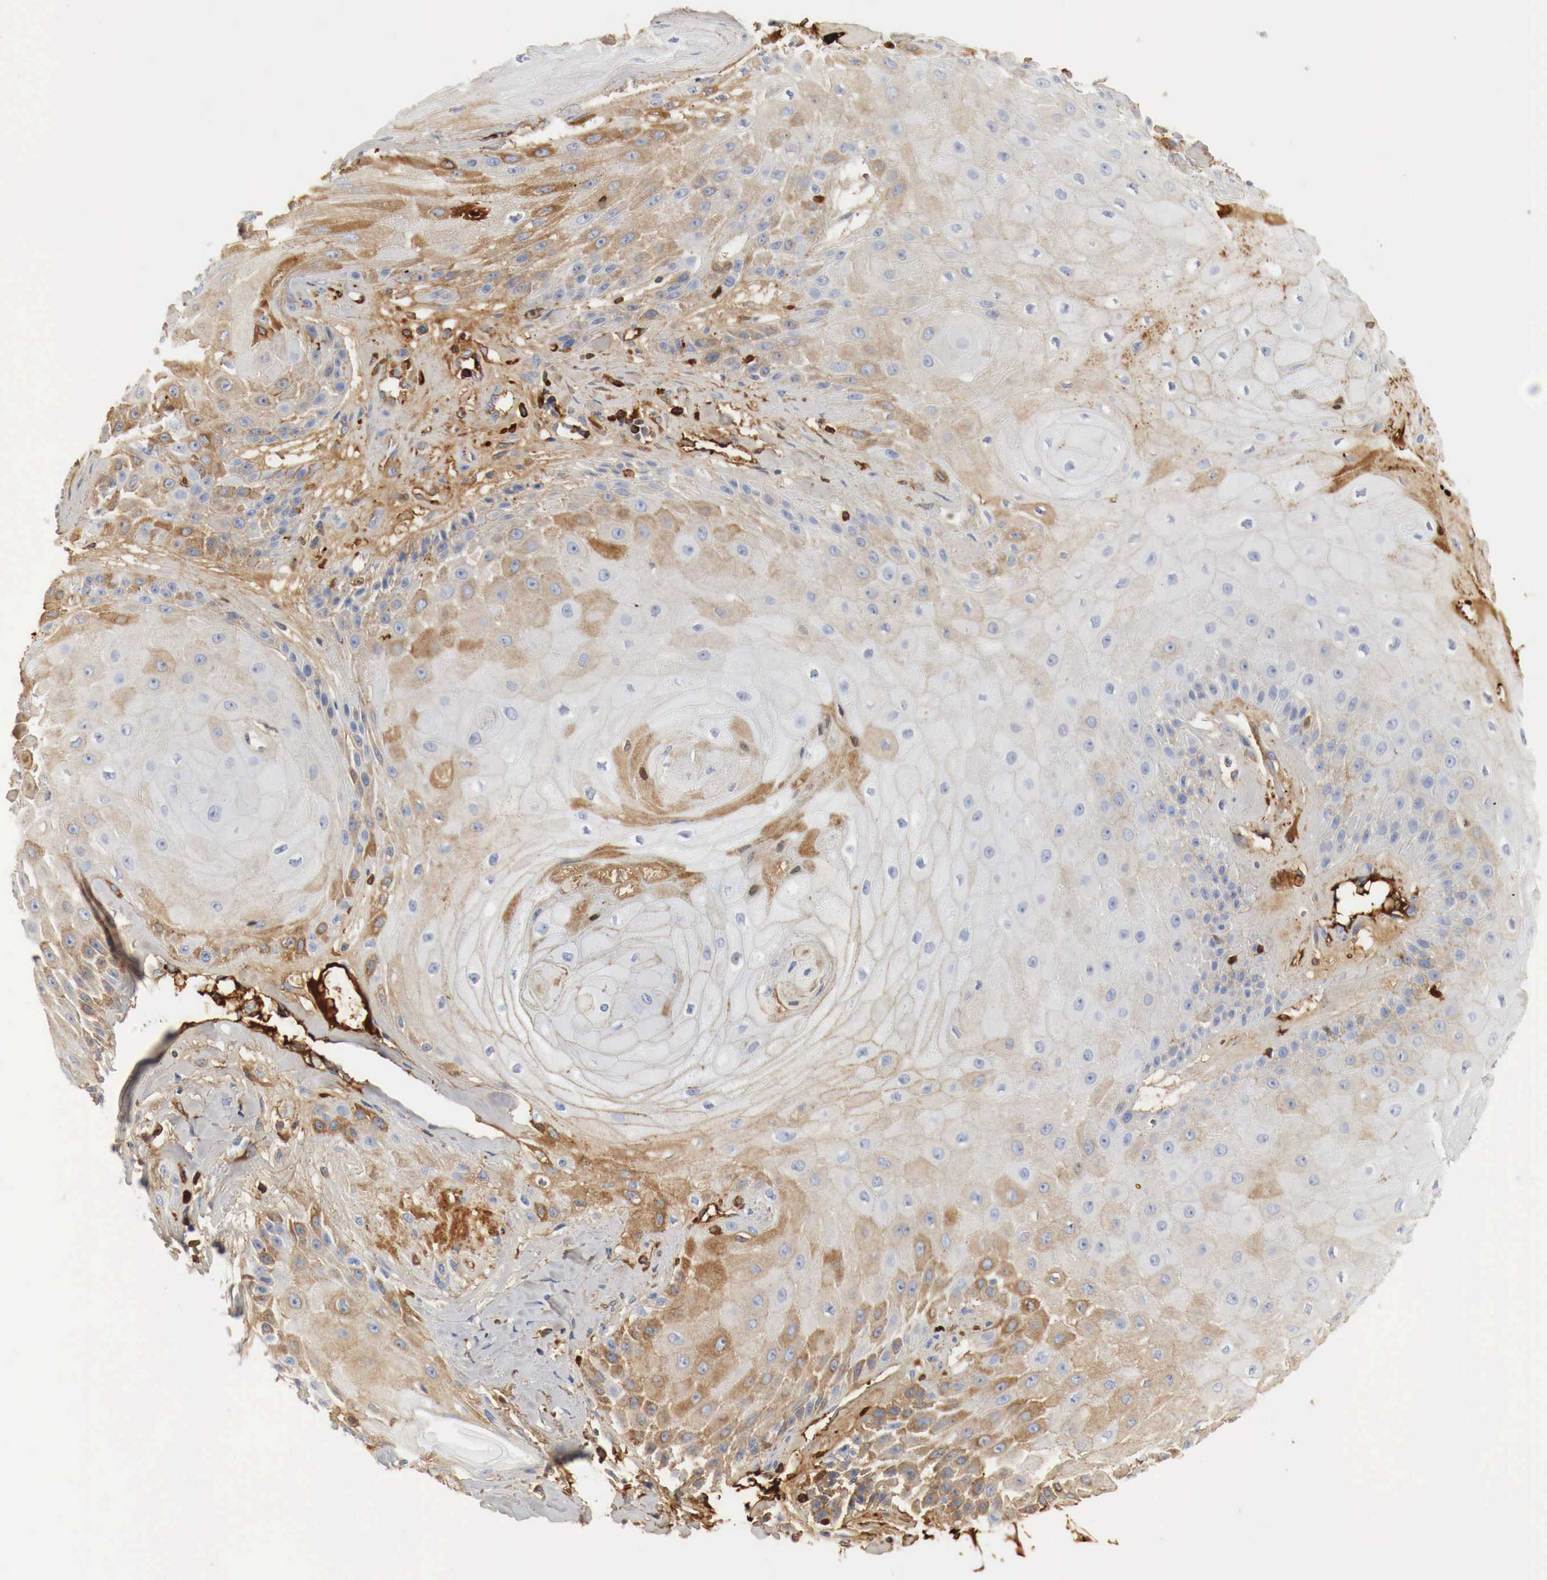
{"staining": {"intensity": "moderate", "quantity": "25%-75%", "location": "cytoplasmic/membranous"}, "tissue": "skin cancer", "cell_type": "Tumor cells", "image_type": "cancer", "snomed": [{"axis": "morphology", "description": "Squamous cell carcinoma, NOS"}, {"axis": "topography", "description": "Skin"}], "caption": "Immunohistochemistry (IHC) (DAB (3,3'-diaminobenzidine)) staining of human squamous cell carcinoma (skin) displays moderate cytoplasmic/membranous protein expression in about 25%-75% of tumor cells.", "gene": "IGLC3", "patient": {"sex": "male", "age": 57}}